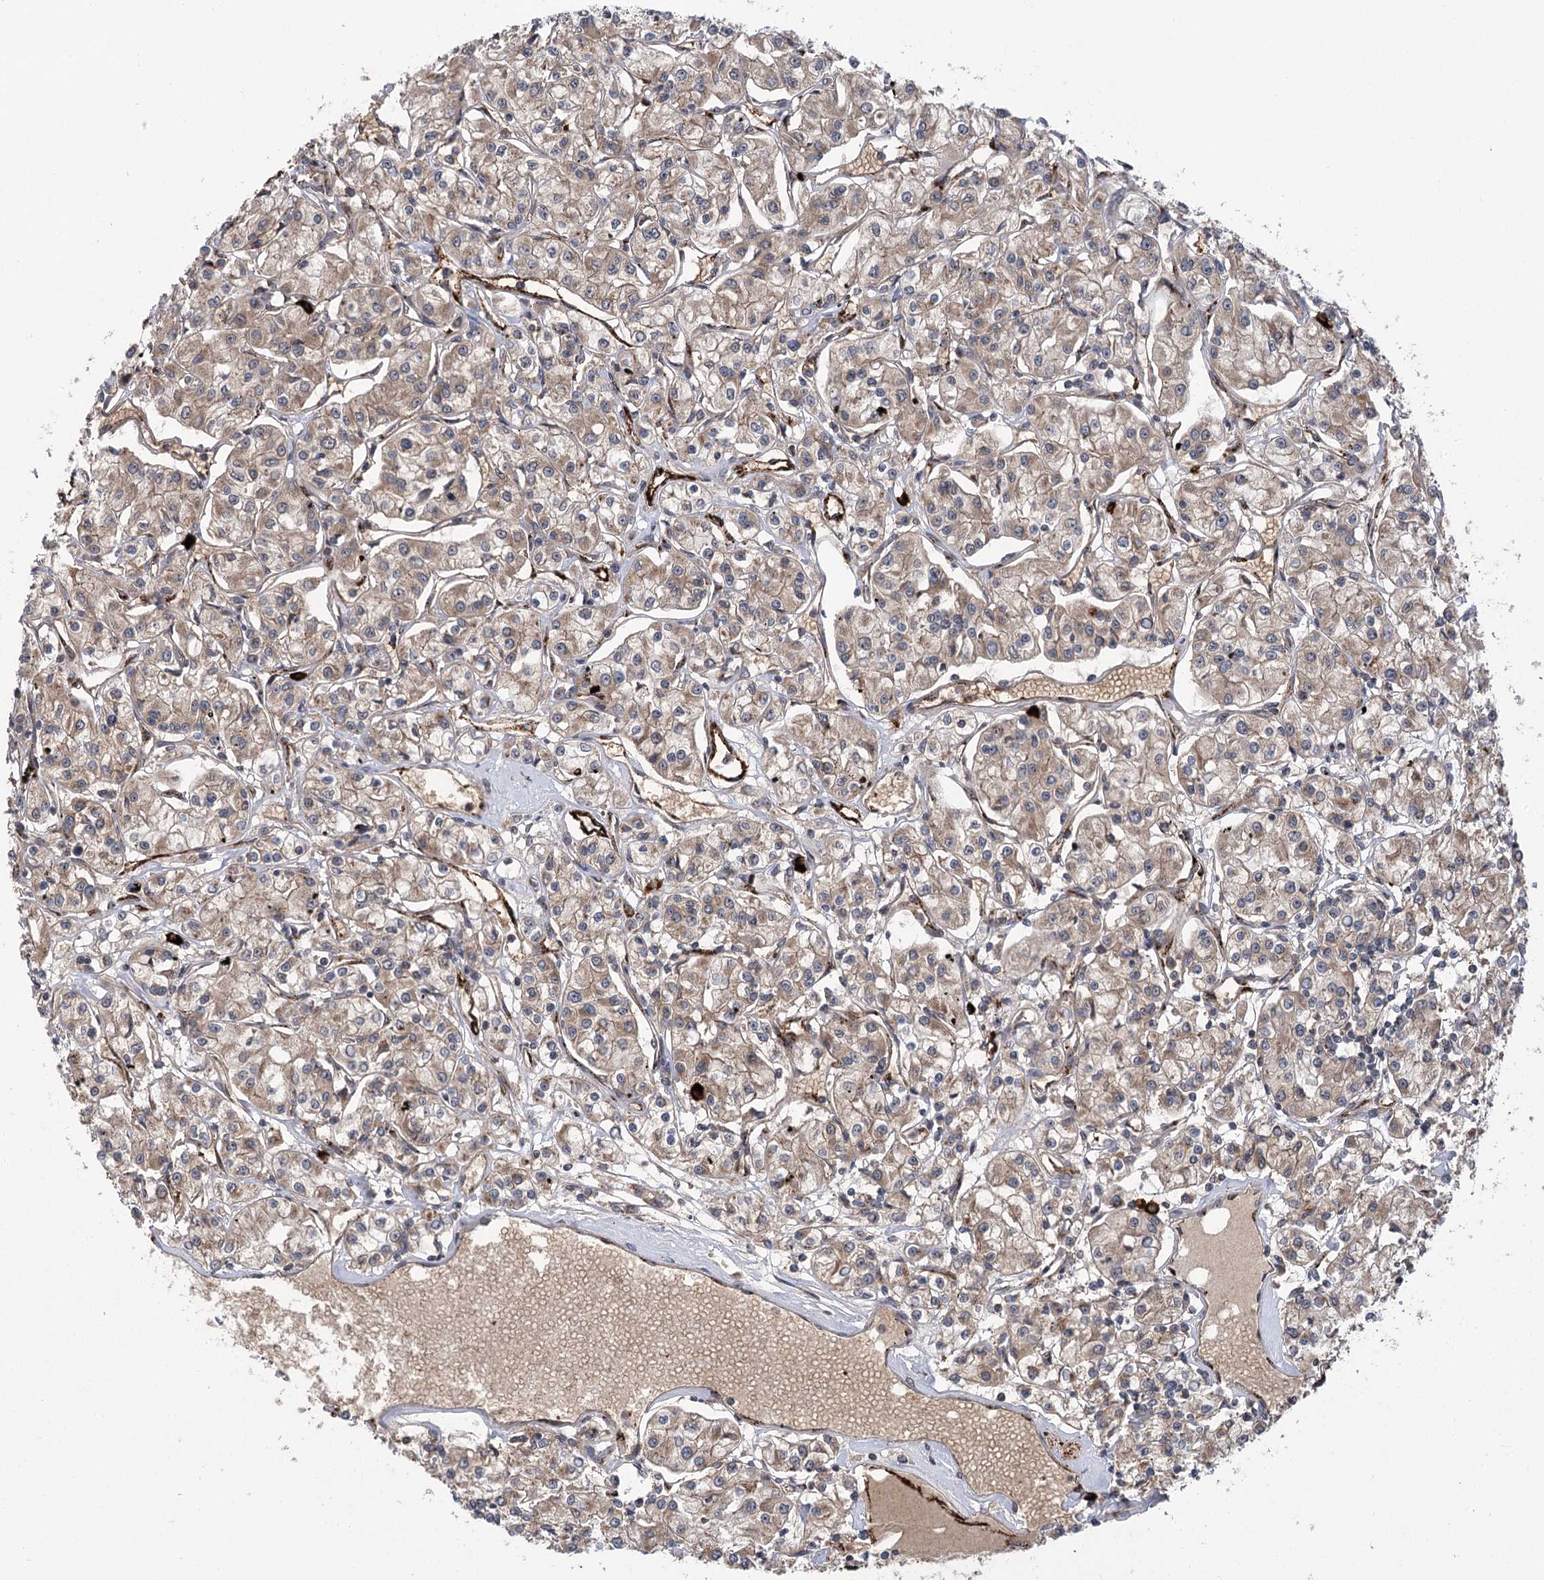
{"staining": {"intensity": "weak", "quantity": ">75%", "location": "cytoplasmic/membranous"}, "tissue": "renal cancer", "cell_type": "Tumor cells", "image_type": "cancer", "snomed": [{"axis": "morphology", "description": "Adenocarcinoma, NOS"}, {"axis": "topography", "description": "Kidney"}], "caption": "DAB (3,3'-diaminobenzidine) immunohistochemical staining of human renal cancer demonstrates weak cytoplasmic/membranous protein positivity in approximately >75% of tumor cells.", "gene": "CARD19", "patient": {"sex": "female", "age": 59}}